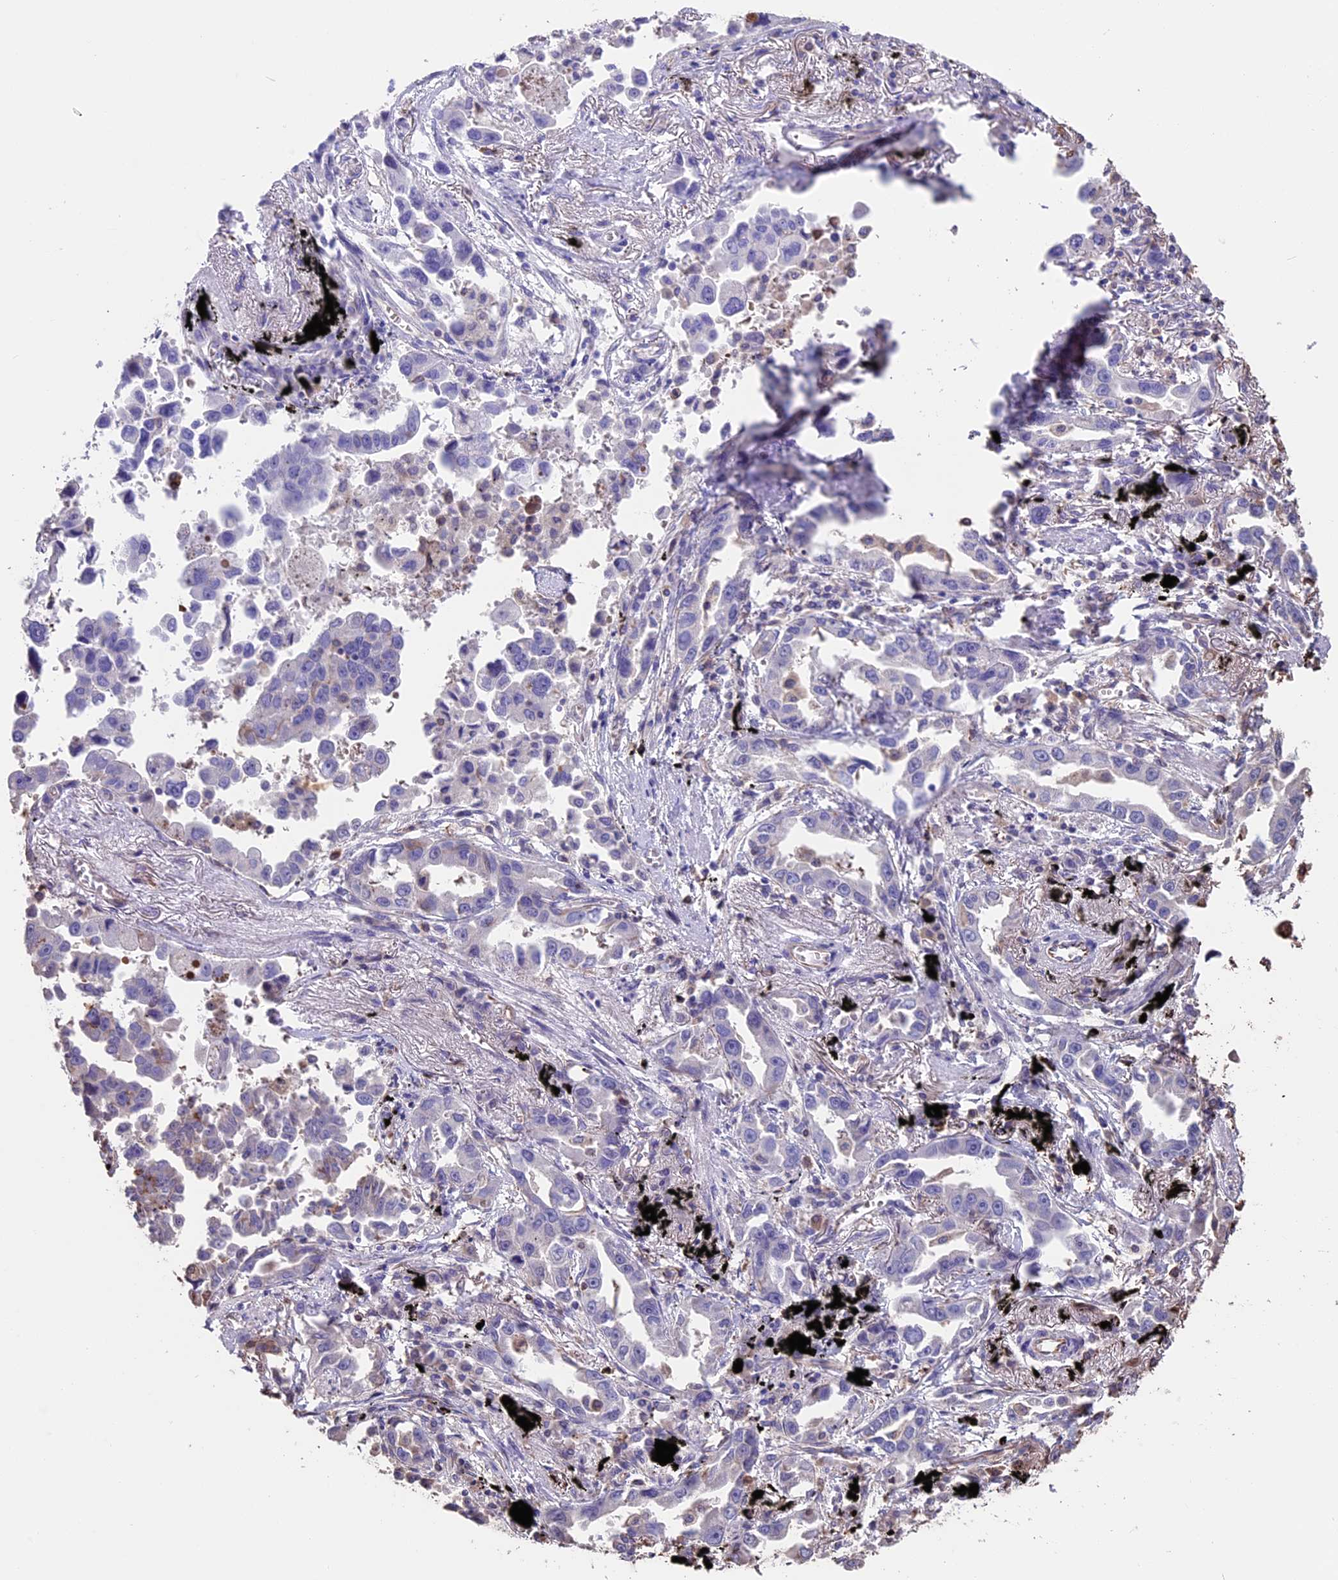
{"staining": {"intensity": "negative", "quantity": "none", "location": "none"}, "tissue": "lung cancer", "cell_type": "Tumor cells", "image_type": "cancer", "snomed": [{"axis": "morphology", "description": "Adenocarcinoma, NOS"}, {"axis": "topography", "description": "Lung"}], "caption": "This is an IHC micrograph of adenocarcinoma (lung). There is no staining in tumor cells.", "gene": "SEH1L", "patient": {"sex": "male", "age": 67}}